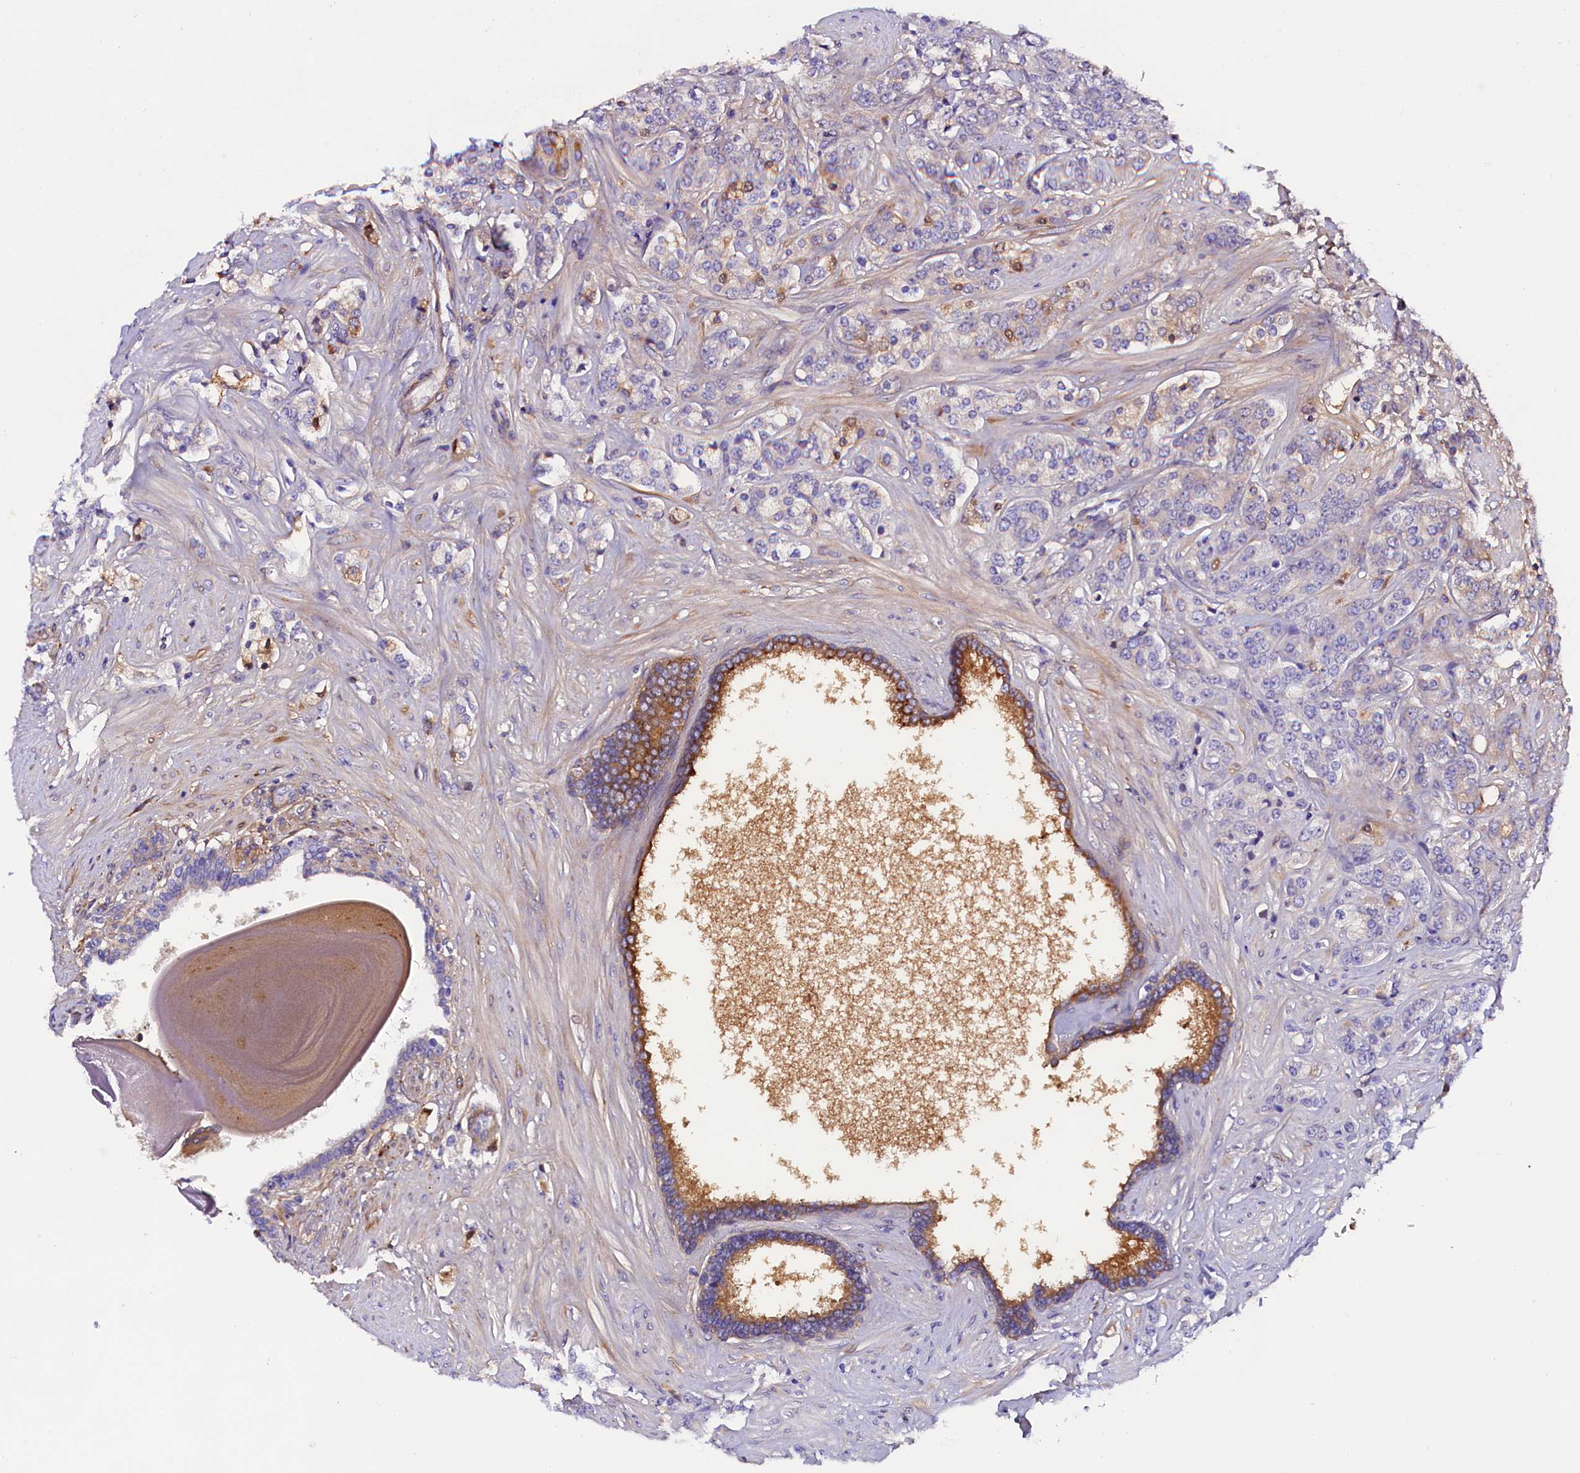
{"staining": {"intensity": "strong", "quantity": "<25%", "location": "cytoplasmic/membranous"}, "tissue": "prostate cancer", "cell_type": "Tumor cells", "image_type": "cancer", "snomed": [{"axis": "morphology", "description": "Adenocarcinoma, High grade"}, {"axis": "topography", "description": "Prostate"}], "caption": "DAB (3,3'-diaminobenzidine) immunohistochemical staining of human prostate cancer displays strong cytoplasmic/membranous protein staining in about <25% of tumor cells.", "gene": "SOD3", "patient": {"sex": "male", "age": 62}}